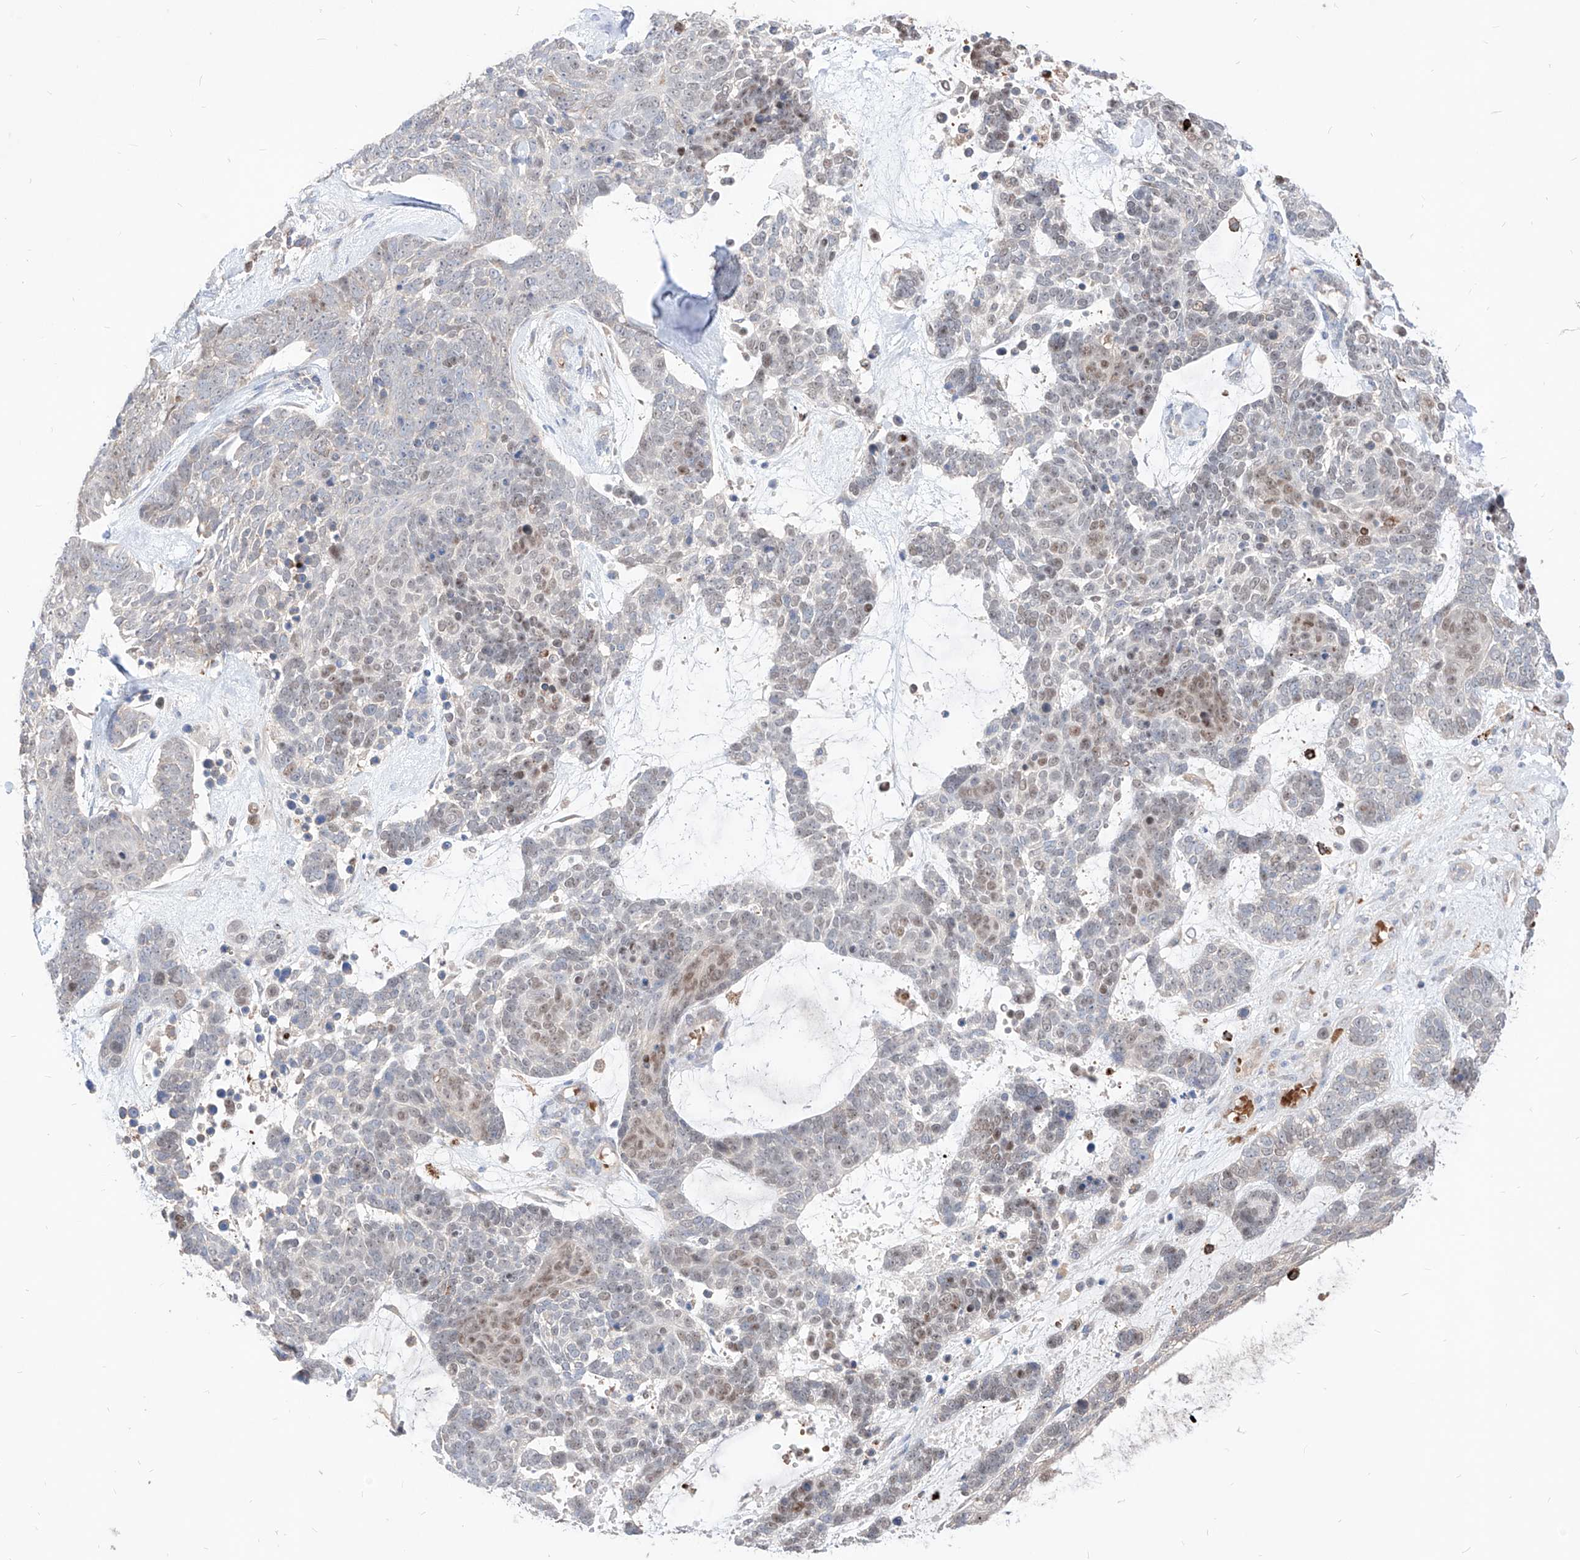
{"staining": {"intensity": "moderate", "quantity": "<25%", "location": "nuclear"}, "tissue": "skin cancer", "cell_type": "Tumor cells", "image_type": "cancer", "snomed": [{"axis": "morphology", "description": "Basal cell carcinoma"}, {"axis": "topography", "description": "Skin"}], "caption": "Immunohistochemistry (IHC) of skin basal cell carcinoma demonstrates low levels of moderate nuclear expression in approximately <25% of tumor cells. The protein of interest is stained brown, and the nuclei are stained in blue (DAB IHC with brightfield microscopy, high magnification).", "gene": "TSNAX", "patient": {"sex": "female", "age": 81}}